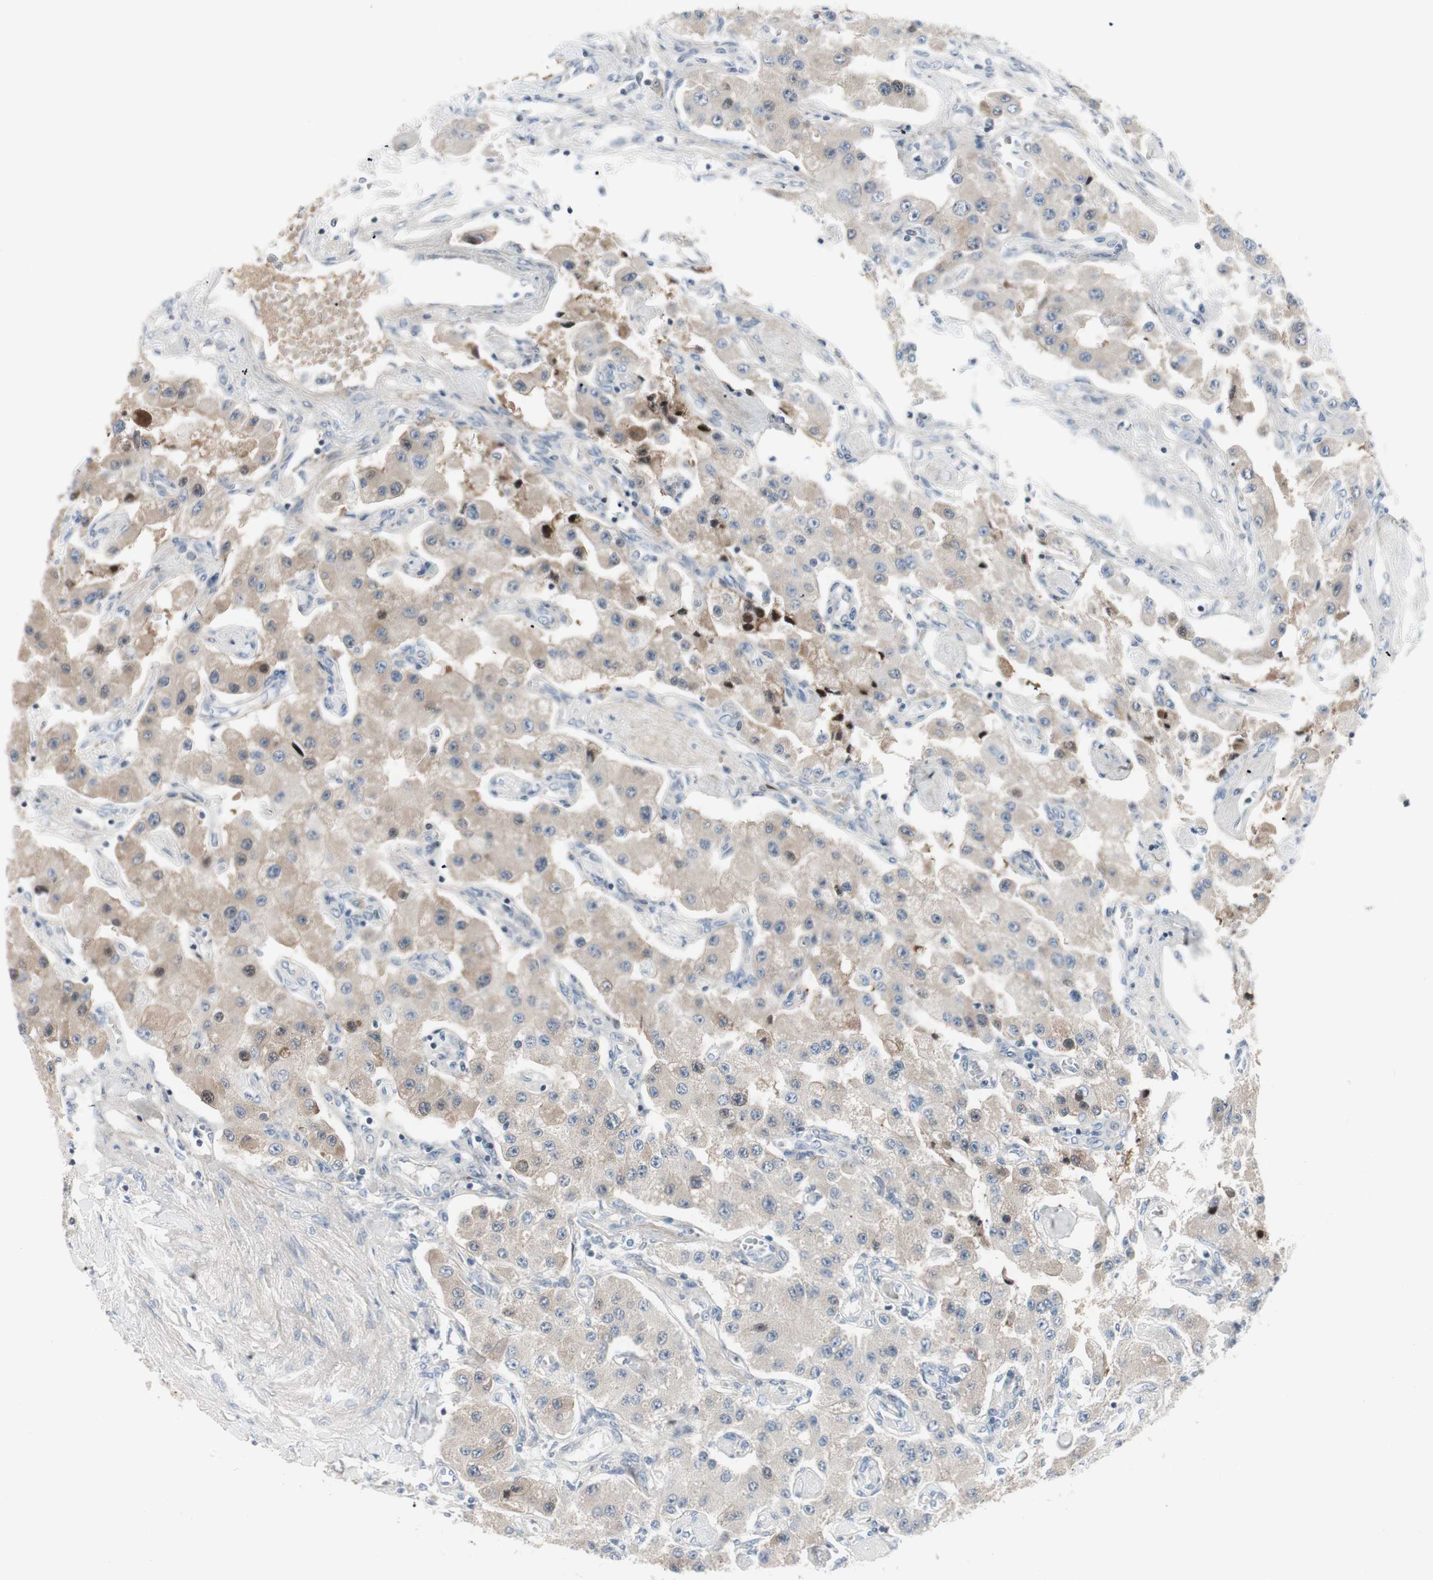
{"staining": {"intensity": "weak", "quantity": ">75%", "location": "cytoplasmic/membranous"}, "tissue": "carcinoid", "cell_type": "Tumor cells", "image_type": "cancer", "snomed": [{"axis": "morphology", "description": "Carcinoid, malignant, NOS"}, {"axis": "topography", "description": "Pancreas"}], "caption": "This micrograph demonstrates immunohistochemistry (IHC) staining of carcinoid (malignant), with low weak cytoplasmic/membranous expression in about >75% of tumor cells.", "gene": "PIGR", "patient": {"sex": "male", "age": 41}}